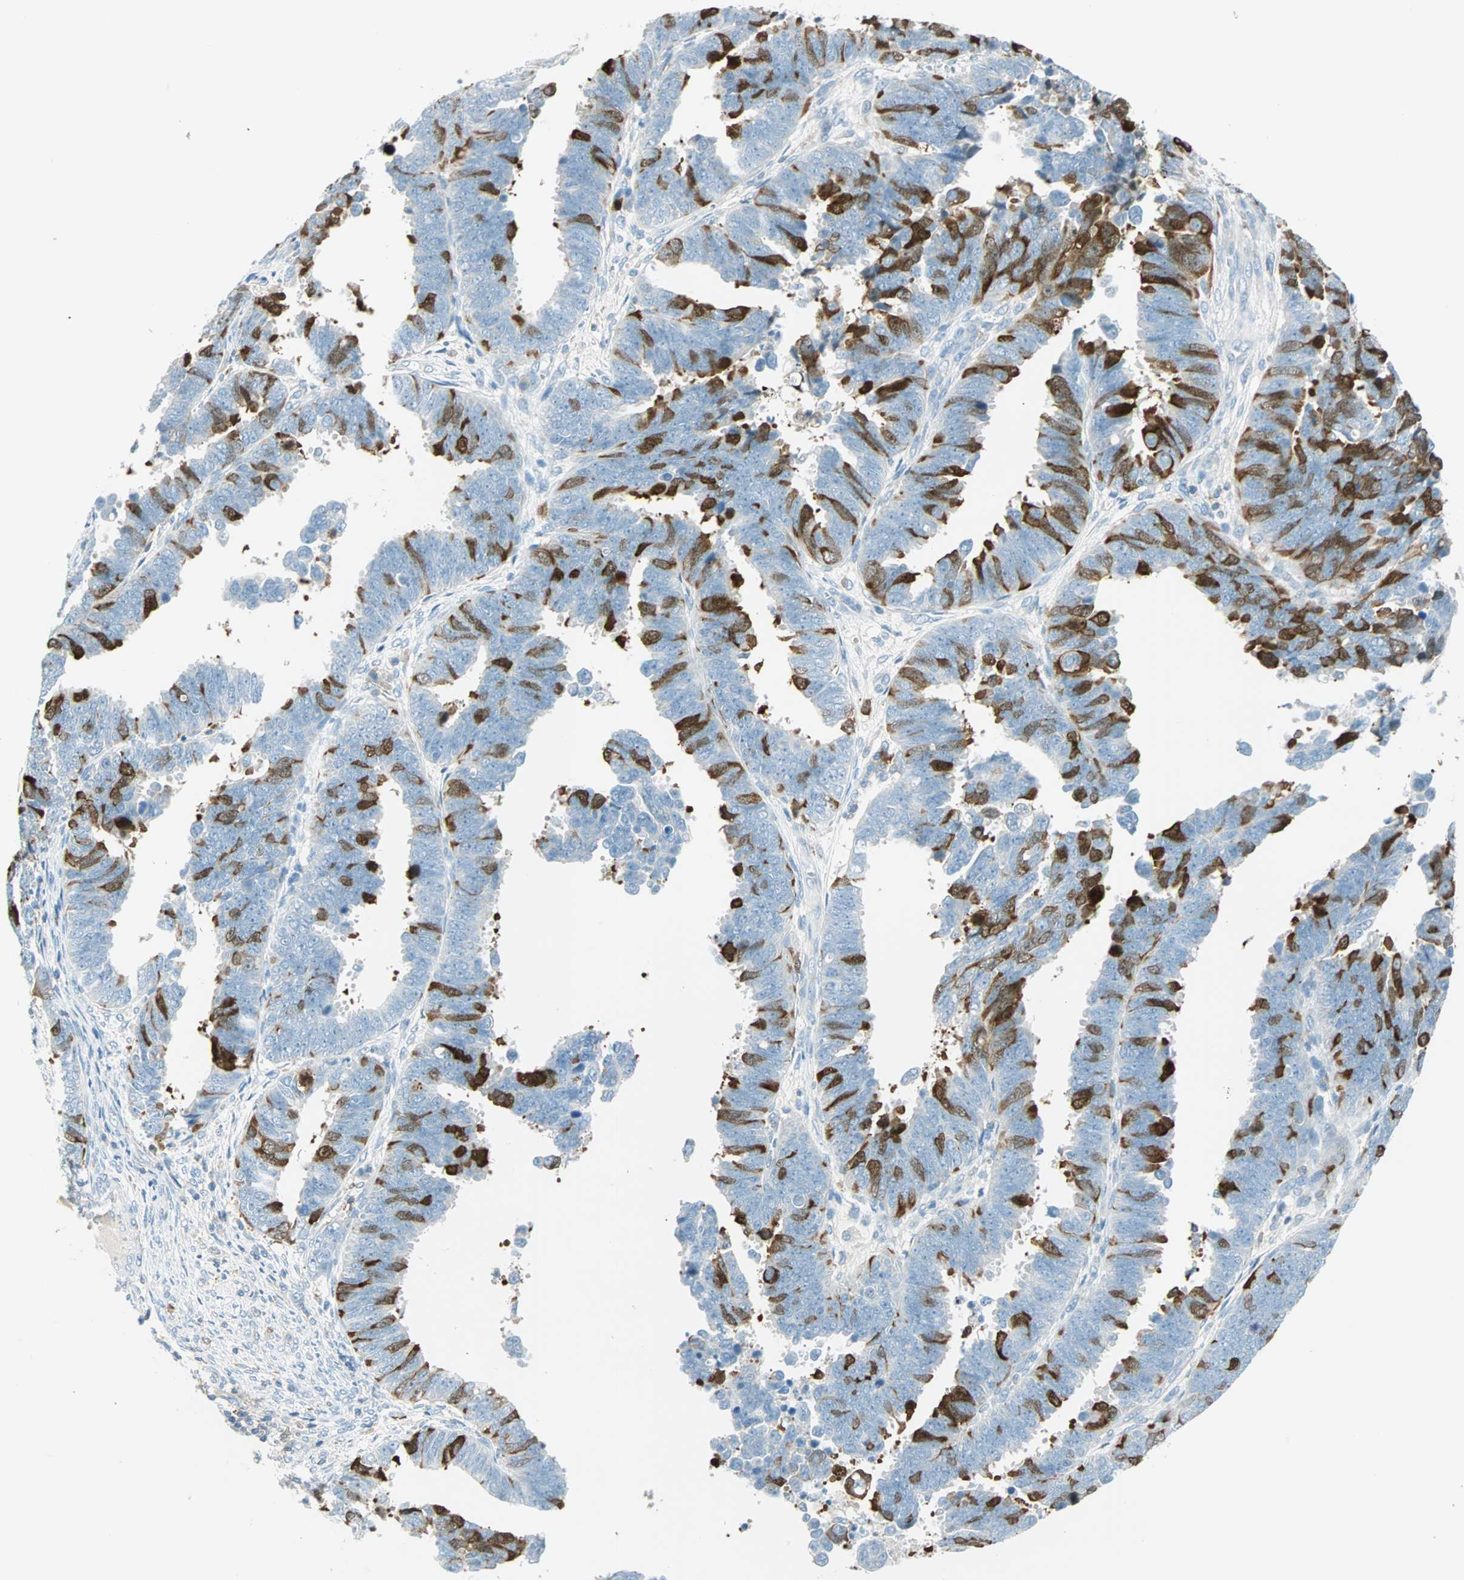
{"staining": {"intensity": "strong", "quantity": "<25%", "location": "cytoplasmic/membranous,nuclear"}, "tissue": "endometrial cancer", "cell_type": "Tumor cells", "image_type": "cancer", "snomed": [{"axis": "morphology", "description": "Adenocarcinoma, NOS"}, {"axis": "topography", "description": "Endometrium"}], "caption": "Immunohistochemistry of endometrial cancer shows medium levels of strong cytoplasmic/membranous and nuclear expression in about <25% of tumor cells.", "gene": "PTTG1", "patient": {"sex": "female", "age": 75}}